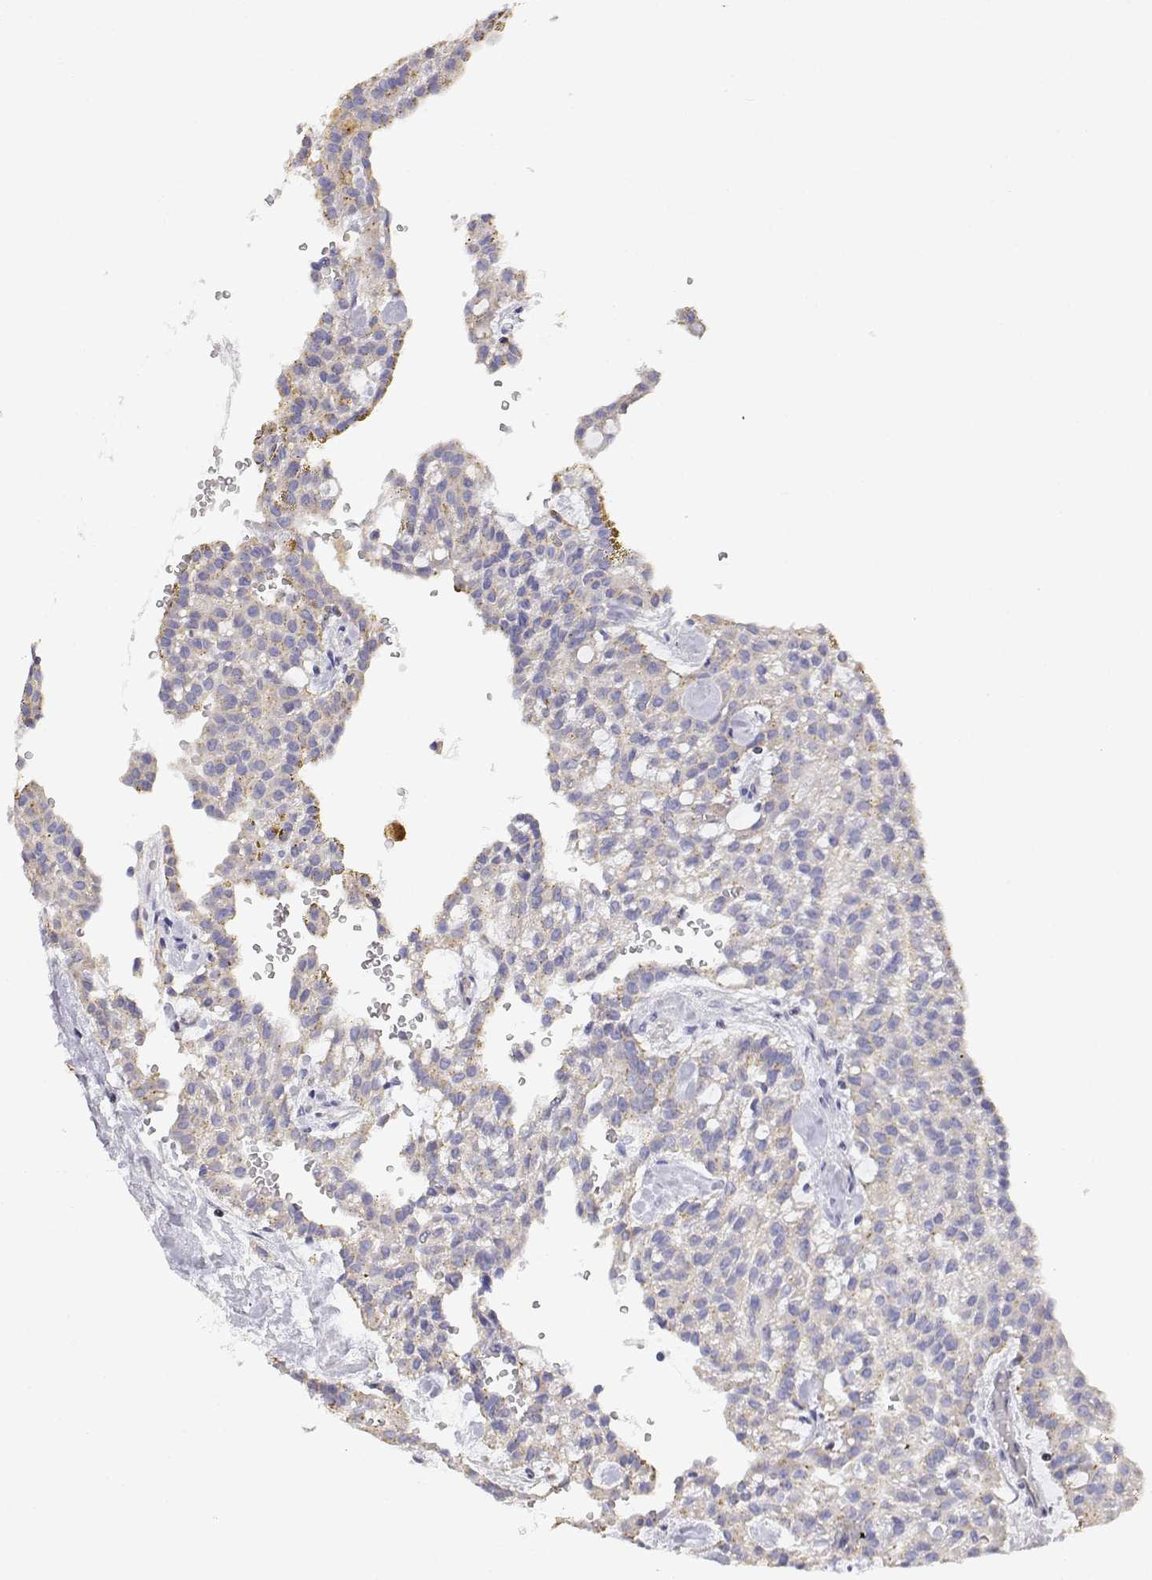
{"staining": {"intensity": "negative", "quantity": "none", "location": "none"}, "tissue": "renal cancer", "cell_type": "Tumor cells", "image_type": "cancer", "snomed": [{"axis": "morphology", "description": "Adenocarcinoma, NOS"}, {"axis": "topography", "description": "Kidney"}], "caption": "Tumor cells show no significant protein positivity in adenocarcinoma (renal).", "gene": "ADA", "patient": {"sex": "male", "age": 63}}